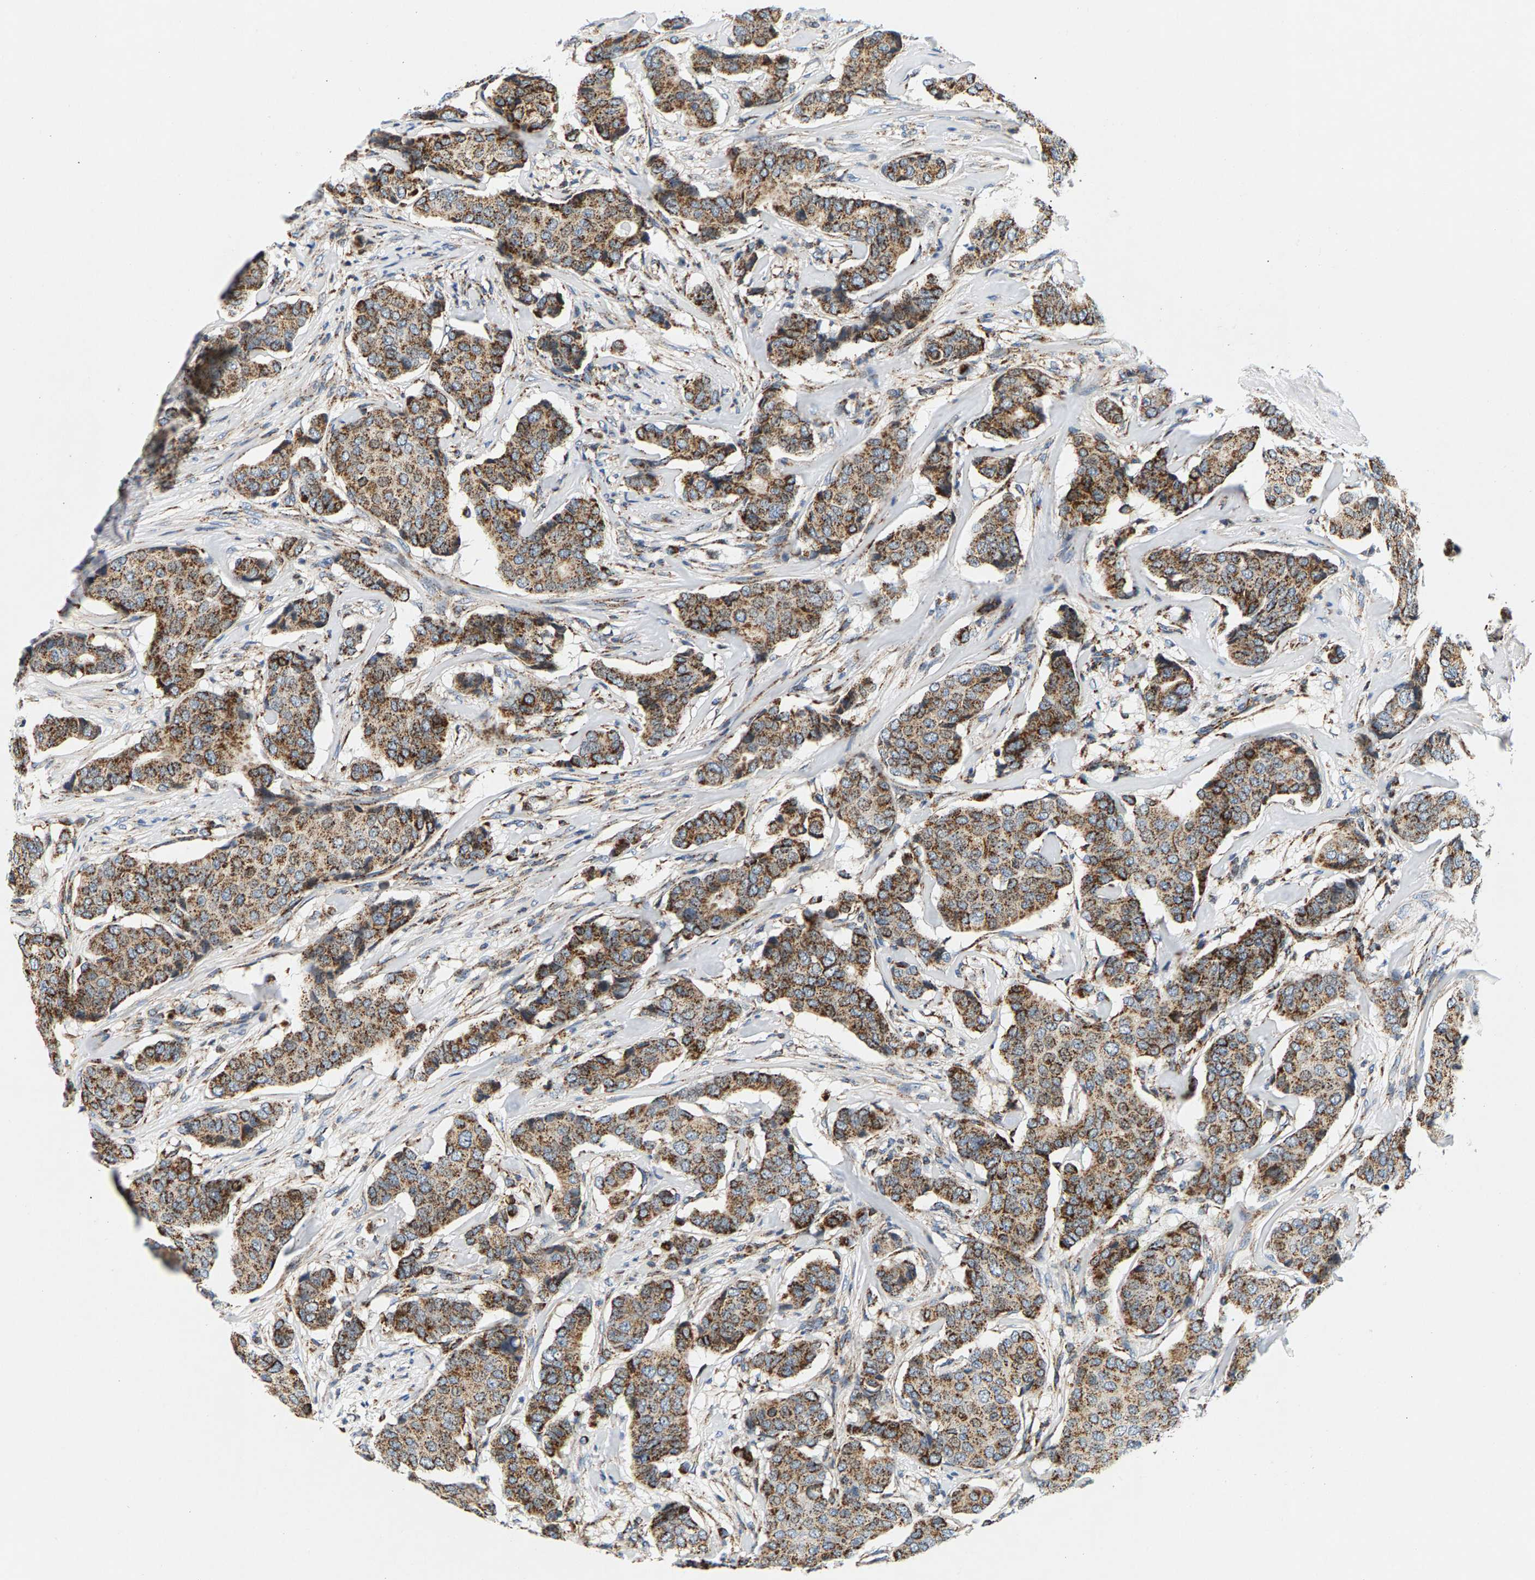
{"staining": {"intensity": "moderate", "quantity": ">75%", "location": "cytoplasmic/membranous"}, "tissue": "breast cancer", "cell_type": "Tumor cells", "image_type": "cancer", "snomed": [{"axis": "morphology", "description": "Duct carcinoma"}, {"axis": "topography", "description": "Breast"}], "caption": "Protein staining displays moderate cytoplasmic/membranous positivity in about >75% of tumor cells in breast invasive ductal carcinoma. Using DAB (3,3'-diaminobenzidine) (brown) and hematoxylin (blue) stains, captured at high magnification using brightfield microscopy.", "gene": "PDE1A", "patient": {"sex": "female", "age": 75}}